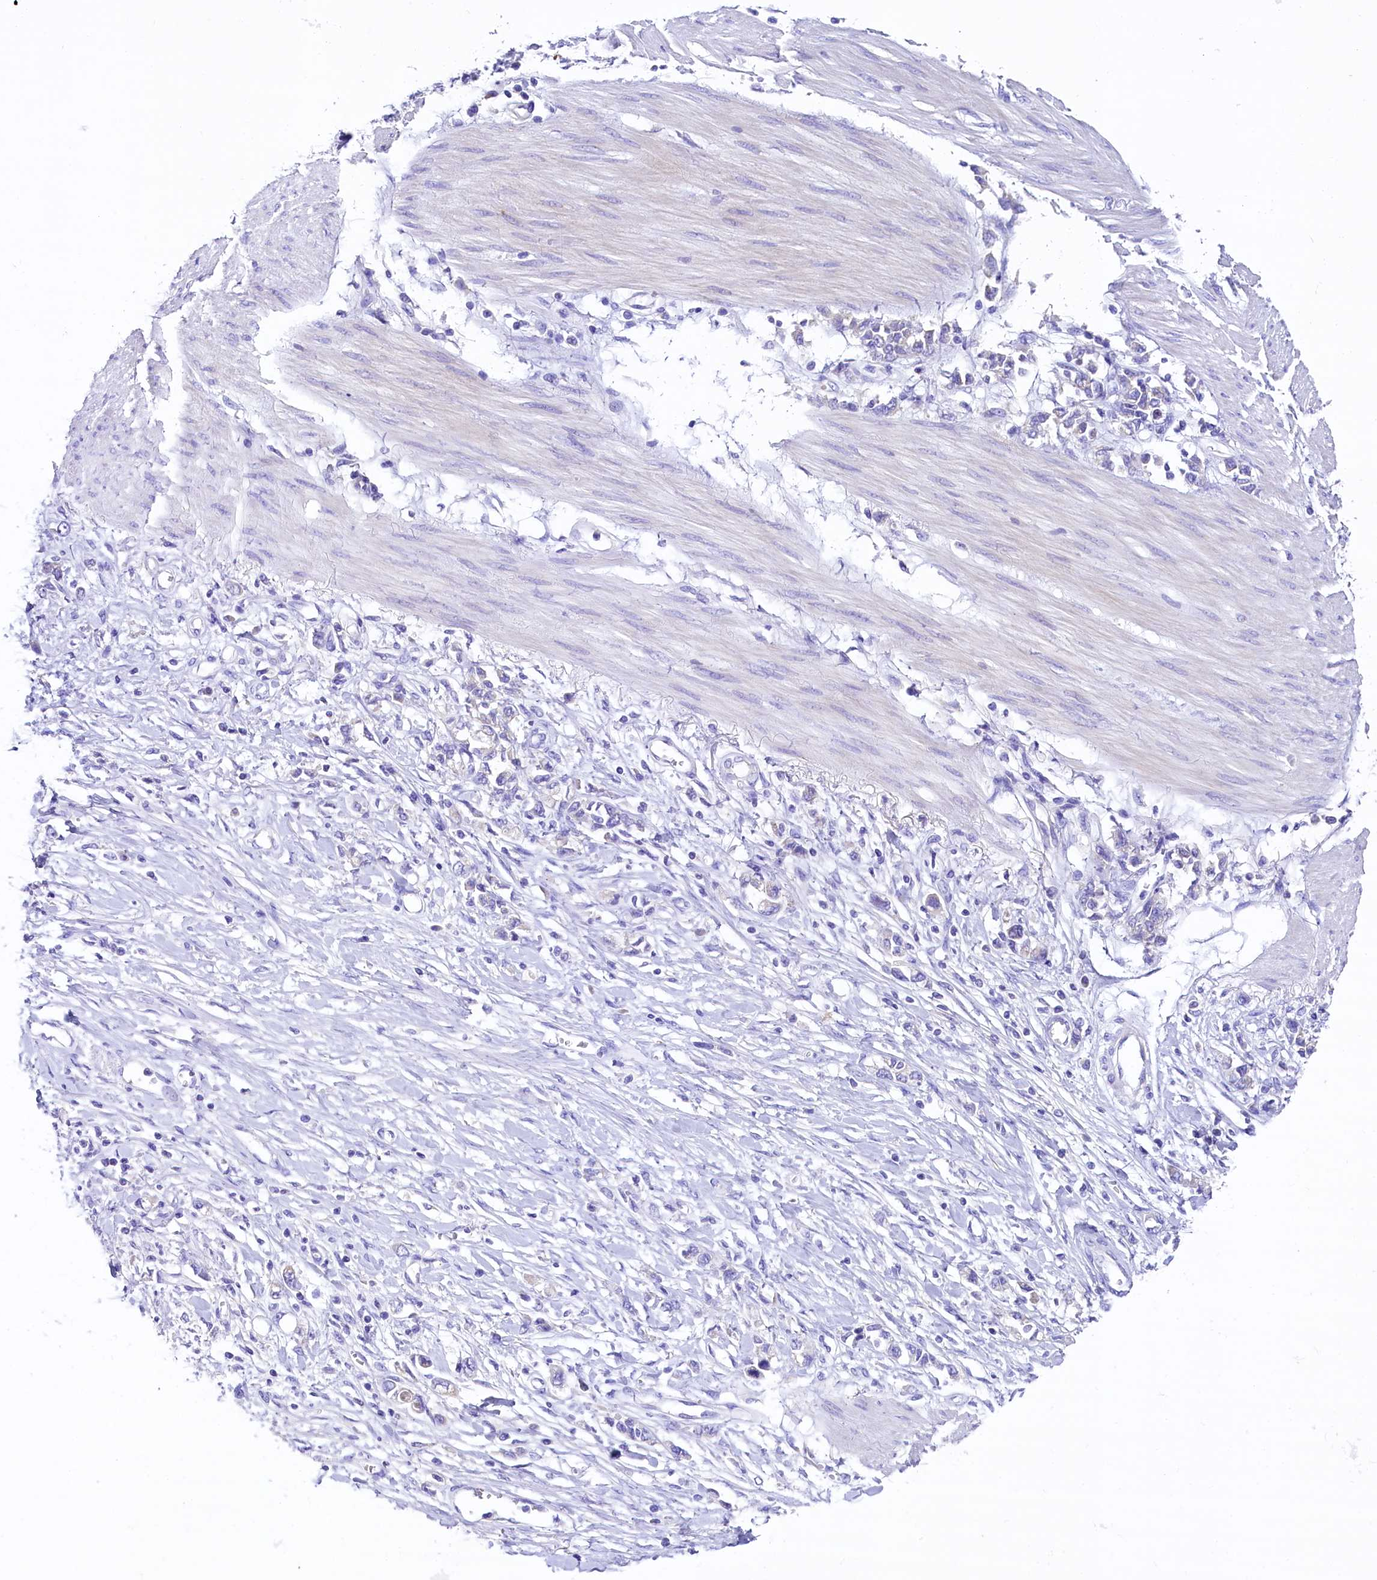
{"staining": {"intensity": "negative", "quantity": "none", "location": "none"}, "tissue": "stomach cancer", "cell_type": "Tumor cells", "image_type": "cancer", "snomed": [{"axis": "morphology", "description": "Adenocarcinoma, NOS"}, {"axis": "topography", "description": "Stomach"}], "caption": "DAB immunohistochemical staining of human stomach cancer displays no significant expression in tumor cells.", "gene": "PMPCB", "patient": {"sex": "female", "age": 76}}